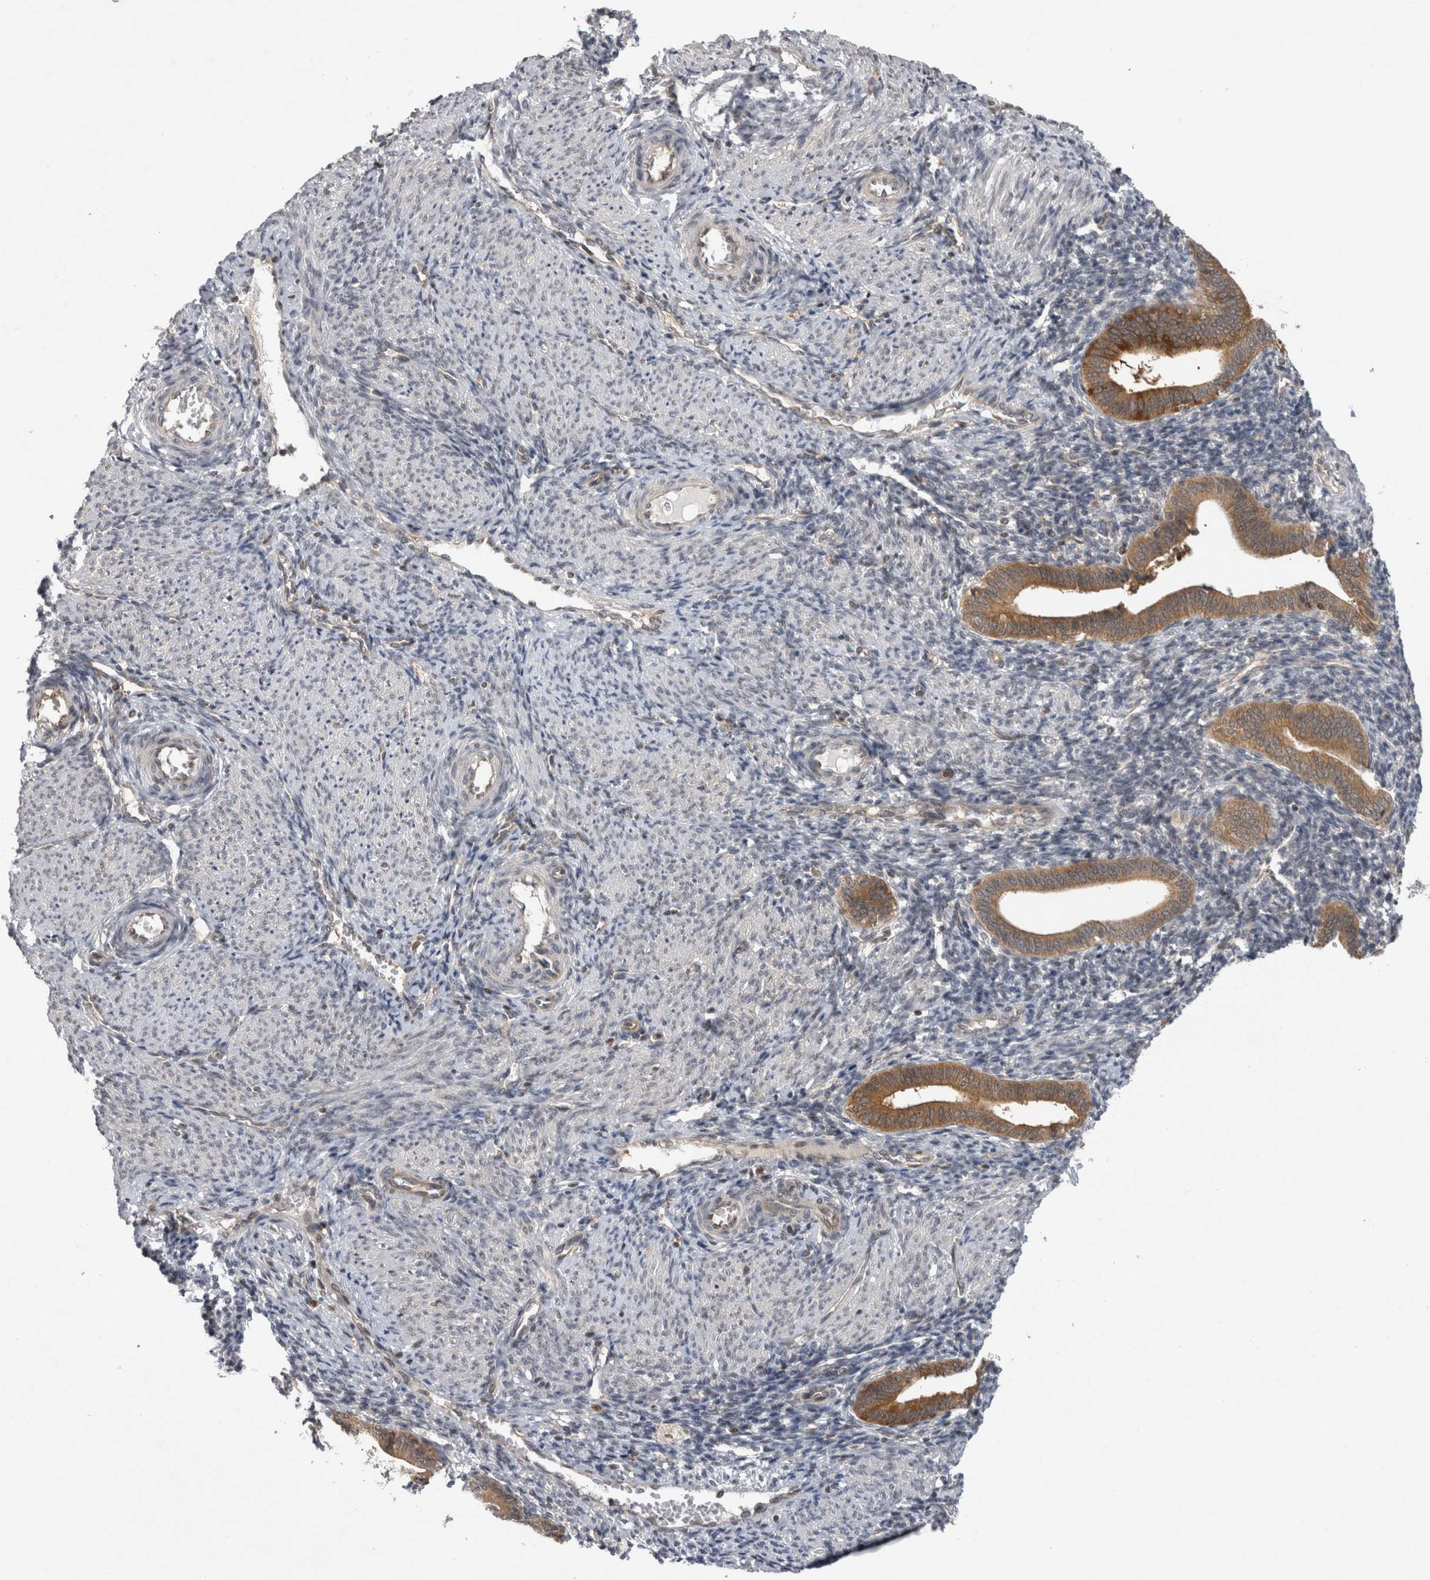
{"staining": {"intensity": "negative", "quantity": "none", "location": "none"}, "tissue": "endometrium", "cell_type": "Cells in endometrial stroma", "image_type": "normal", "snomed": [{"axis": "morphology", "description": "Normal tissue, NOS"}, {"axis": "topography", "description": "Uterus"}, {"axis": "topography", "description": "Endometrium"}], "caption": "The immunohistochemistry (IHC) photomicrograph has no significant positivity in cells in endometrial stroma of endometrium. (Brightfield microscopy of DAB immunohistochemistry at high magnification).", "gene": "PSMB2", "patient": {"sex": "female", "age": 33}}